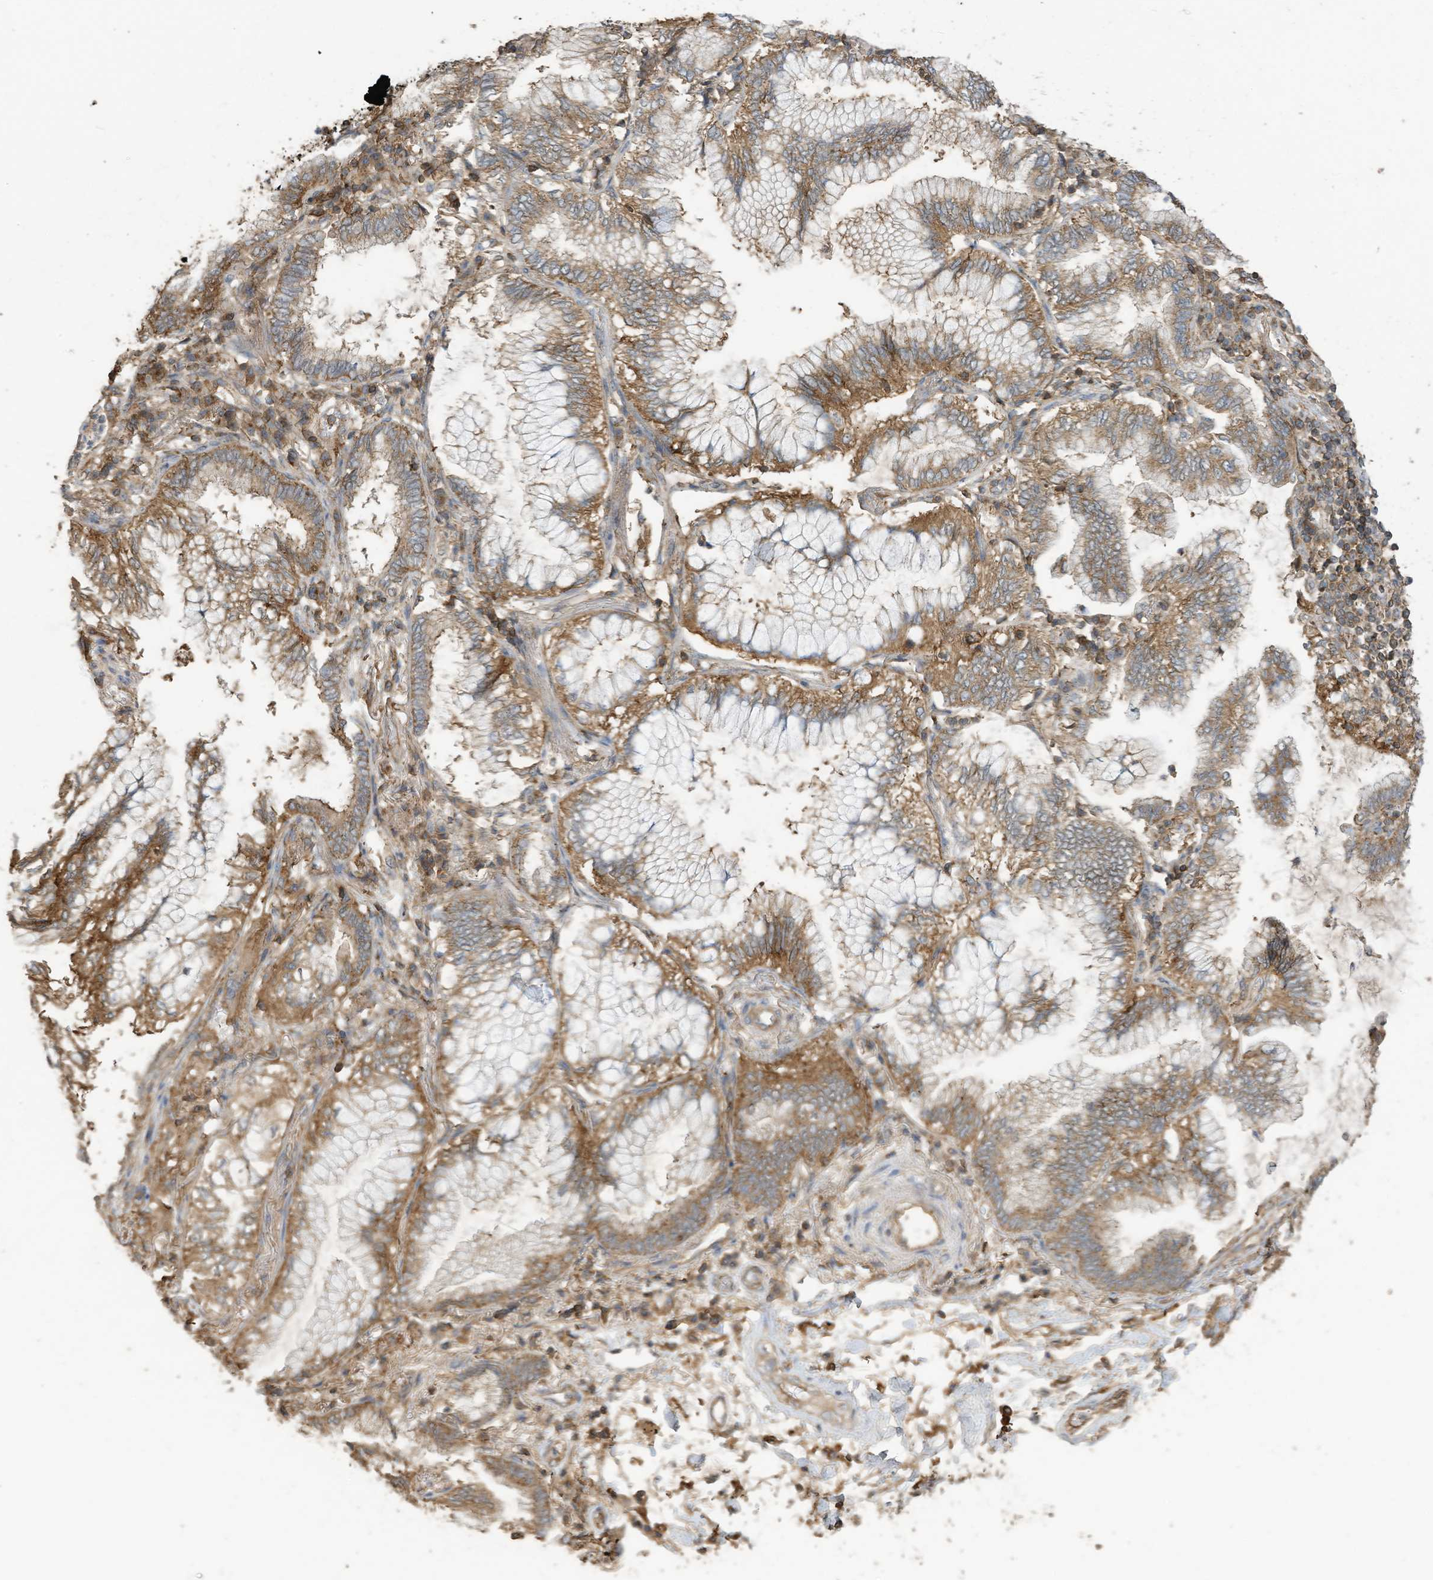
{"staining": {"intensity": "moderate", "quantity": ">75%", "location": "cytoplasmic/membranous"}, "tissue": "lung cancer", "cell_type": "Tumor cells", "image_type": "cancer", "snomed": [{"axis": "morphology", "description": "Adenocarcinoma, NOS"}, {"axis": "topography", "description": "Lung"}], "caption": "A brown stain highlights moderate cytoplasmic/membranous staining of a protein in adenocarcinoma (lung) tumor cells. (Stains: DAB (3,3'-diaminobenzidine) in brown, nuclei in blue, Microscopy: brightfield microscopy at high magnification).", "gene": "COX10", "patient": {"sex": "female", "age": 70}}